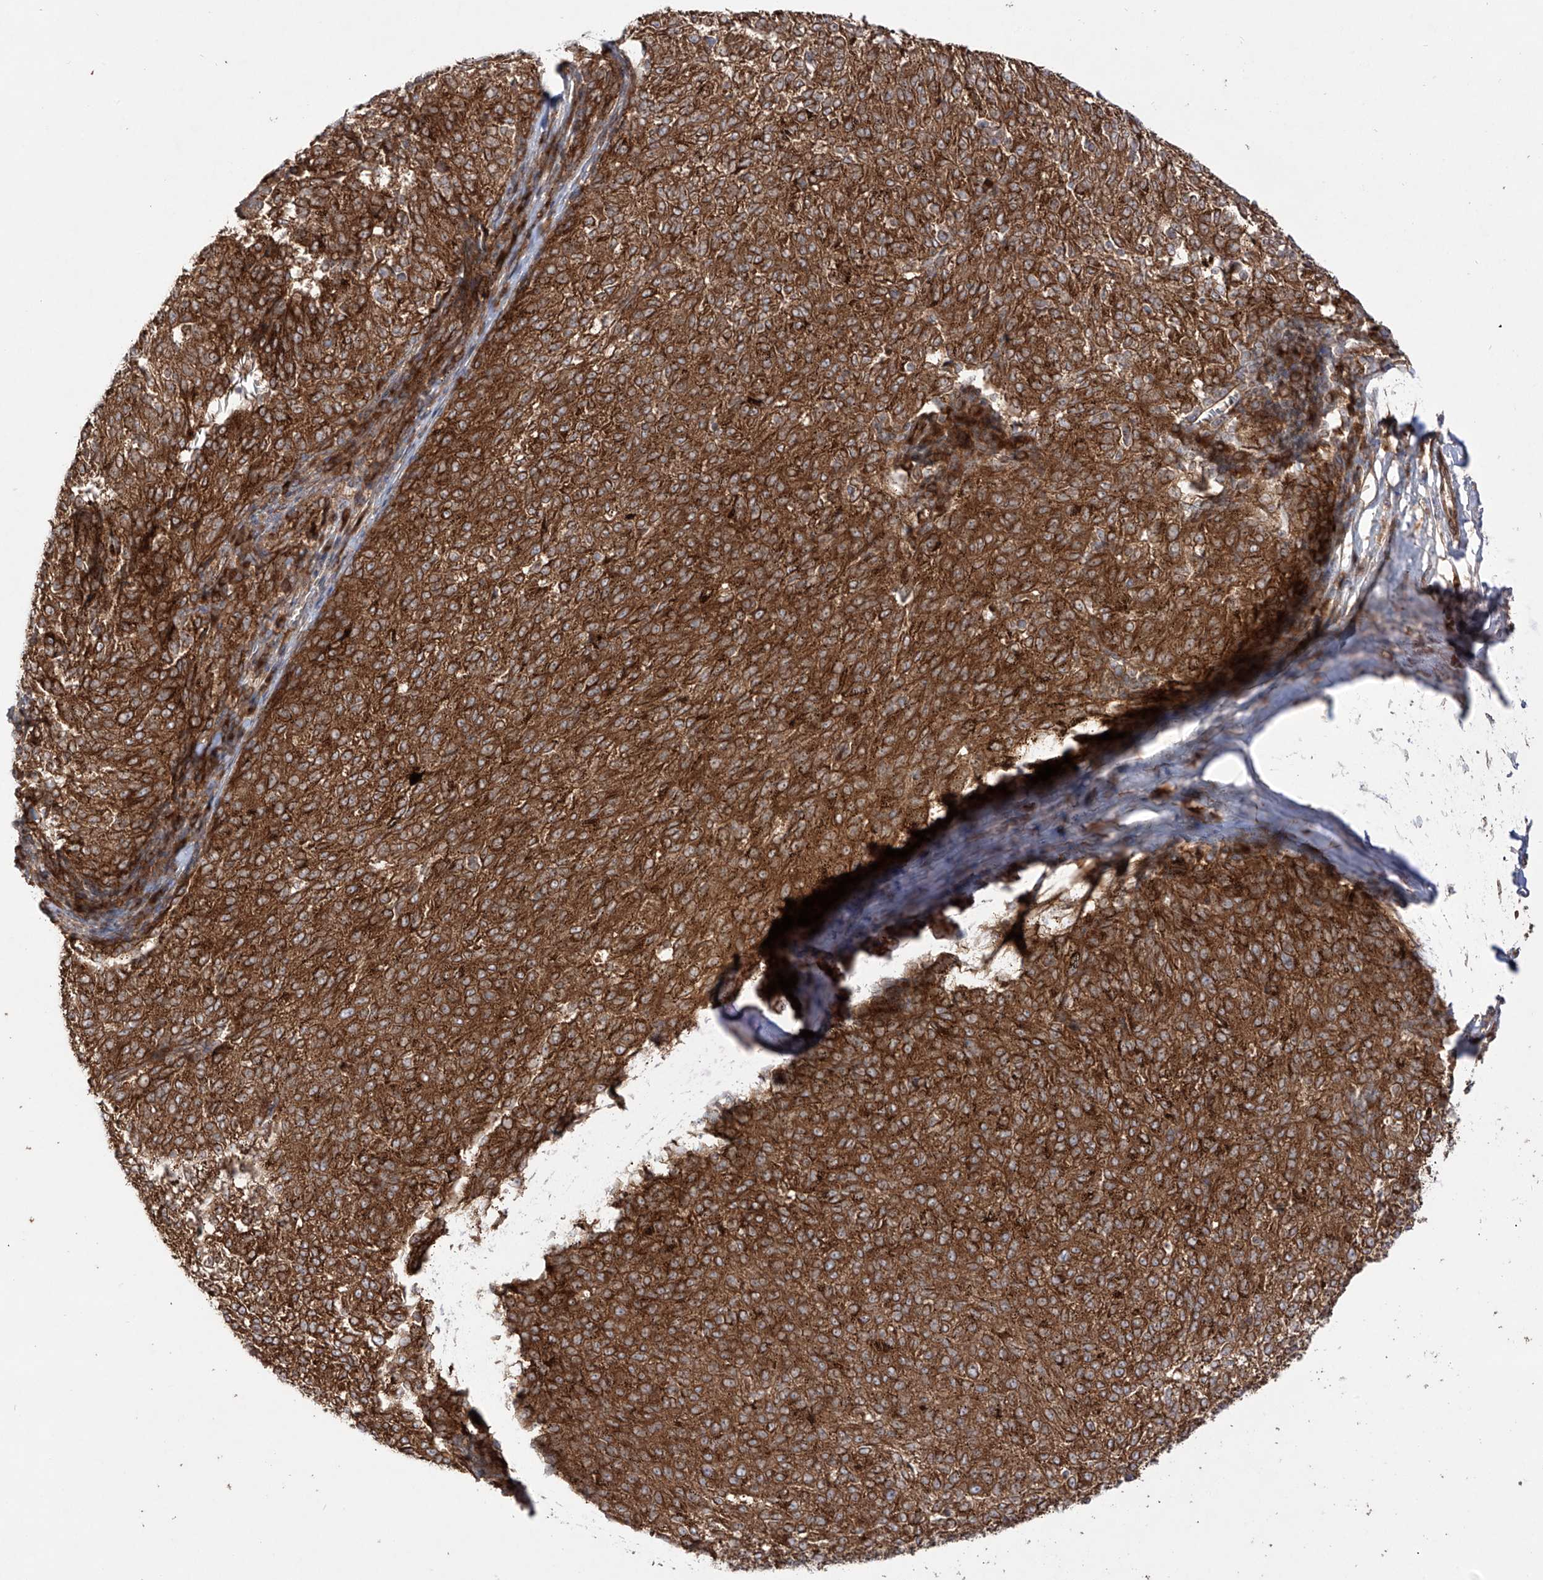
{"staining": {"intensity": "strong", "quantity": ">75%", "location": "cytoplasmic/membranous"}, "tissue": "melanoma", "cell_type": "Tumor cells", "image_type": "cancer", "snomed": [{"axis": "morphology", "description": "Malignant melanoma, NOS"}, {"axis": "topography", "description": "Skin"}], "caption": "Brown immunohistochemical staining in melanoma demonstrates strong cytoplasmic/membranous expression in about >75% of tumor cells.", "gene": "YKT6", "patient": {"sex": "female", "age": 72}}